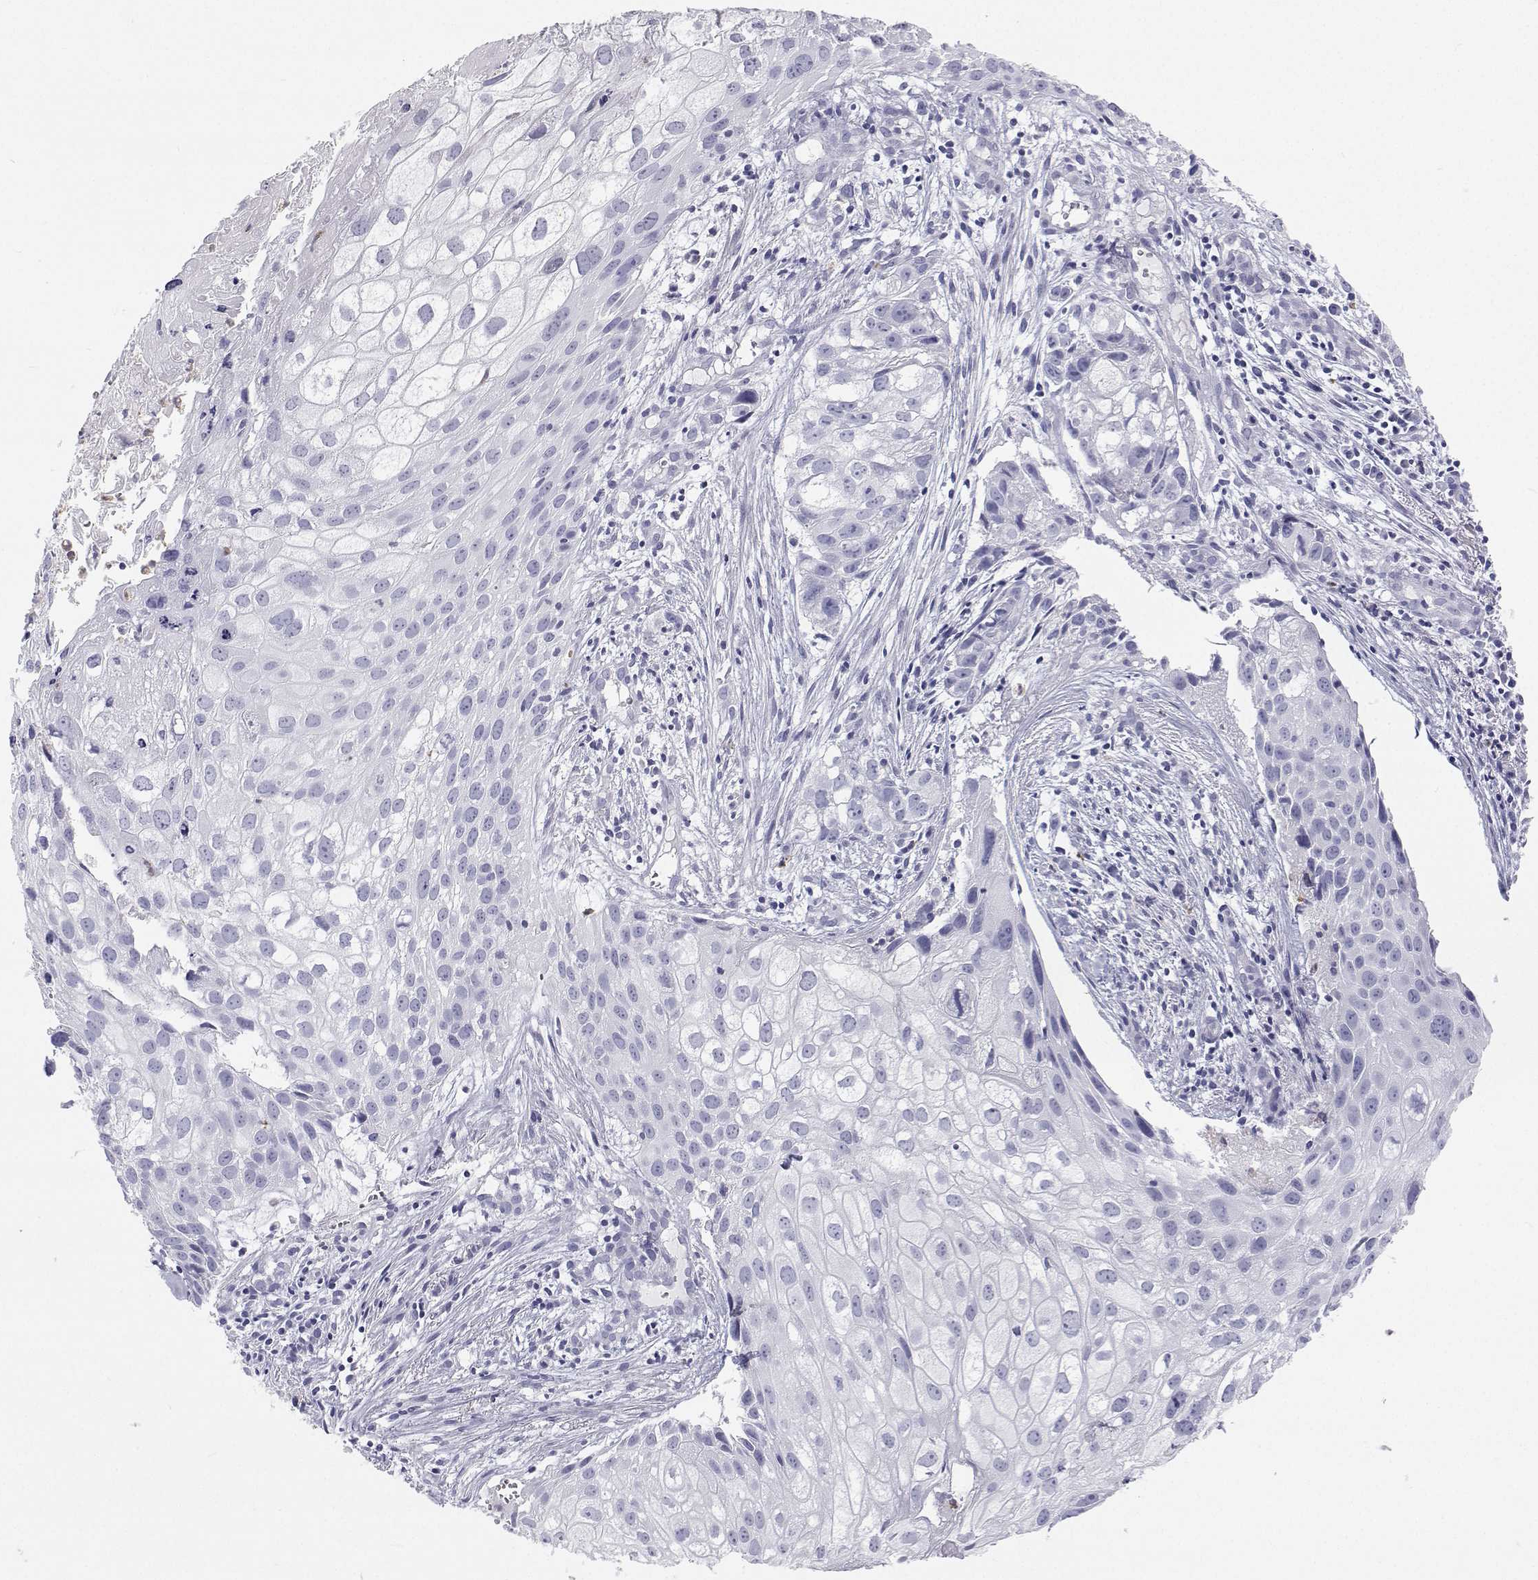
{"staining": {"intensity": "negative", "quantity": "none", "location": "none"}, "tissue": "cervical cancer", "cell_type": "Tumor cells", "image_type": "cancer", "snomed": [{"axis": "morphology", "description": "Squamous cell carcinoma, NOS"}, {"axis": "topography", "description": "Cervix"}], "caption": "Immunohistochemistry (IHC) of cervical cancer reveals no staining in tumor cells.", "gene": "SFTPB", "patient": {"sex": "female", "age": 53}}